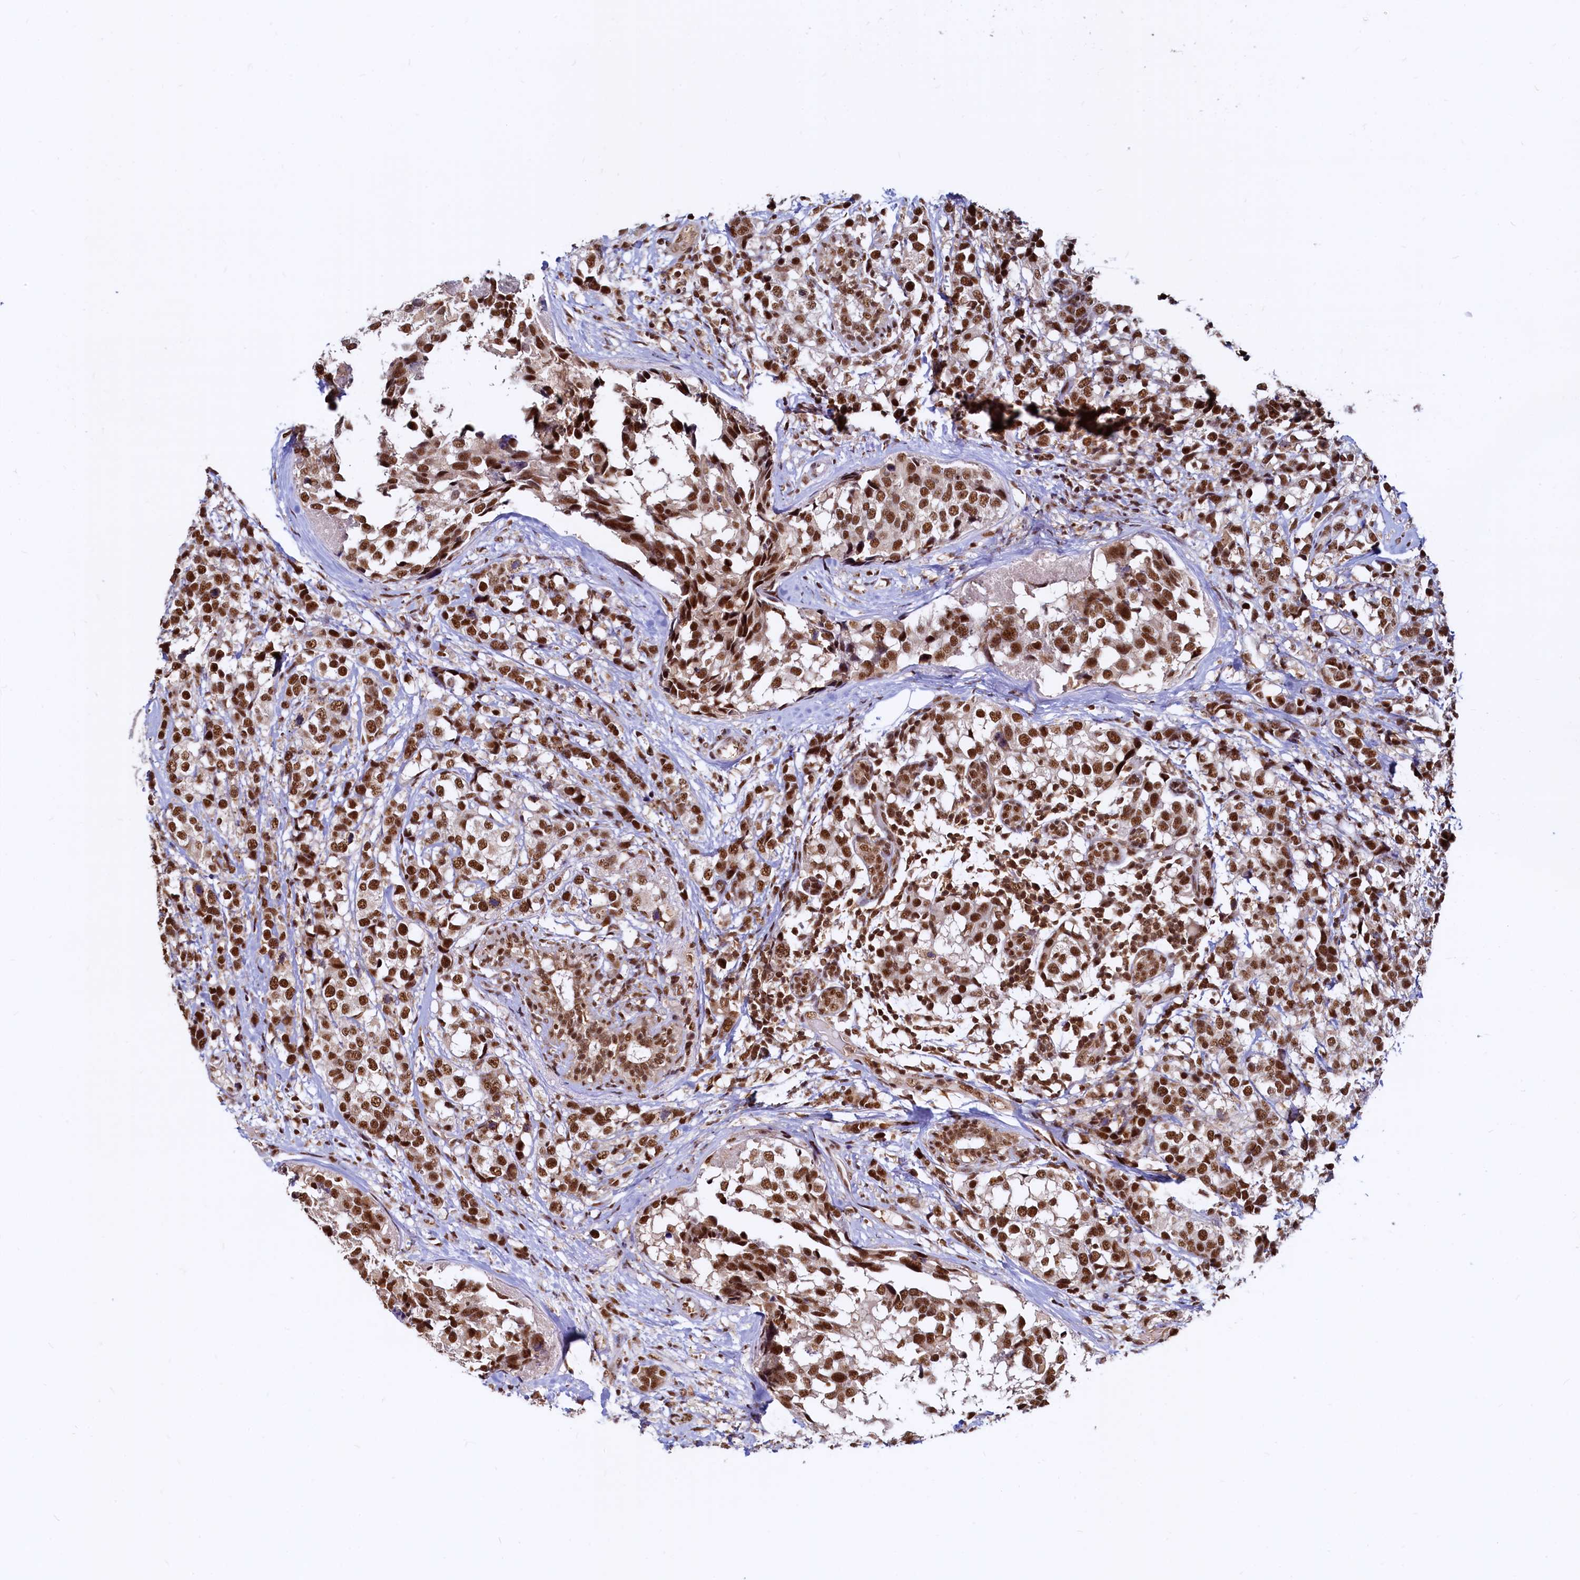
{"staining": {"intensity": "strong", "quantity": ">75%", "location": "nuclear"}, "tissue": "breast cancer", "cell_type": "Tumor cells", "image_type": "cancer", "snomed": [{"axis": "morphology", "description": "Lobular carcinoma"}, {"axis": "topography", "description": "Breast"}], "caption": "Human lobular carcinoma (breast) stained for a protein (brown) shows strong nuclear positive expression in about >75% of tumor cells.", "gene": "RSRC2", "patient": {"sex": "female", "age": 59}}